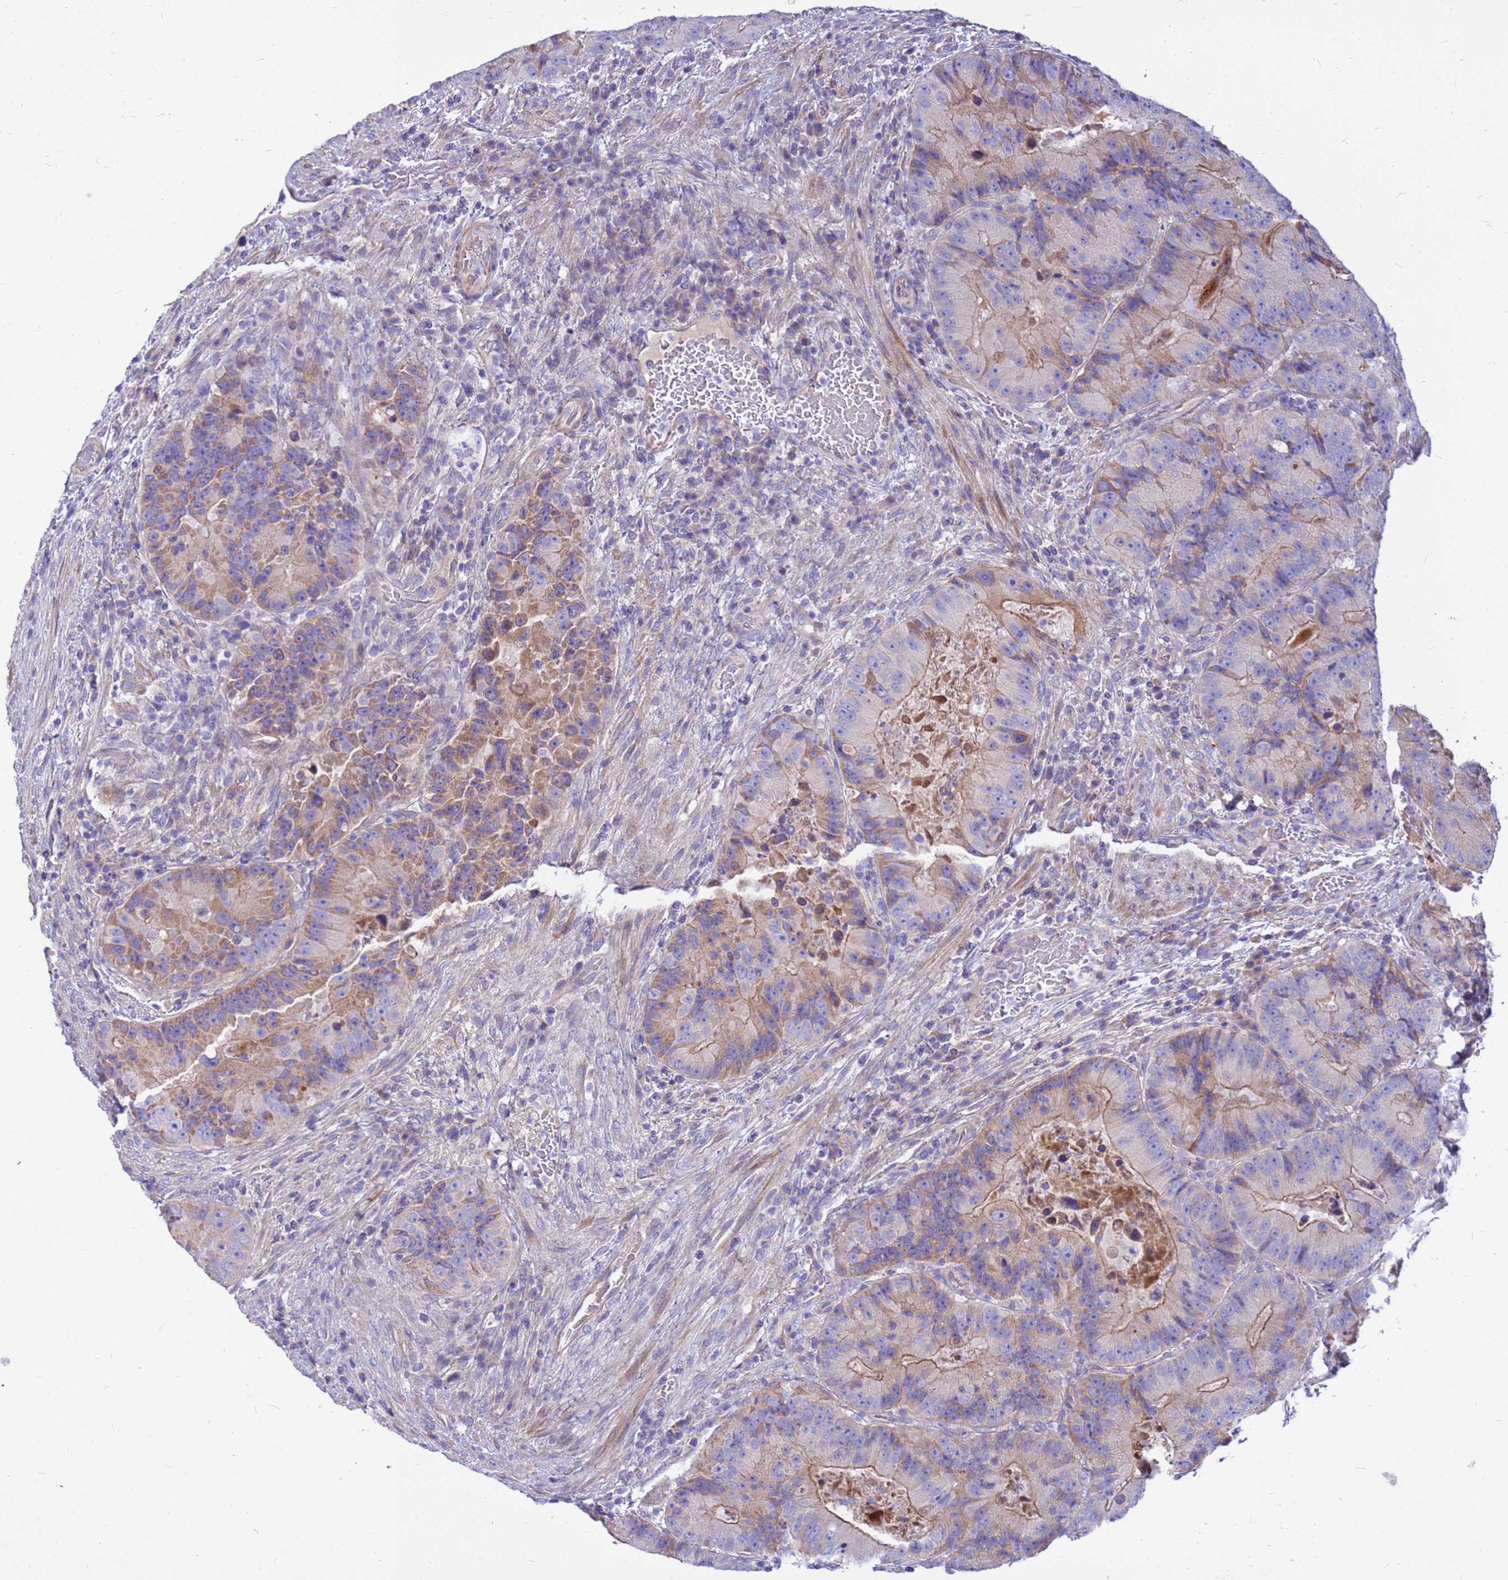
{"staining": {"intensity": "weak", "quantity": "25%-75%", "location": "cytoplasmic/membranous"}, "tissue": "colorectal cancer", "cell_type": "Tumor cells", "image_type": "cancer", "snomed": [{"axis": "morphology", "description": "Adenocarcinoma, NOS"}, {"axis": "topography", "description": "Colon"}], "caption": "Tumor cells exhibit weak cytoplasmic/membranous staining in approximately 25%-75% of cells in adenocarcinoma (colorectal).", "gene": "CRHBP", "patient": {"sex": "female", "age": 86}}